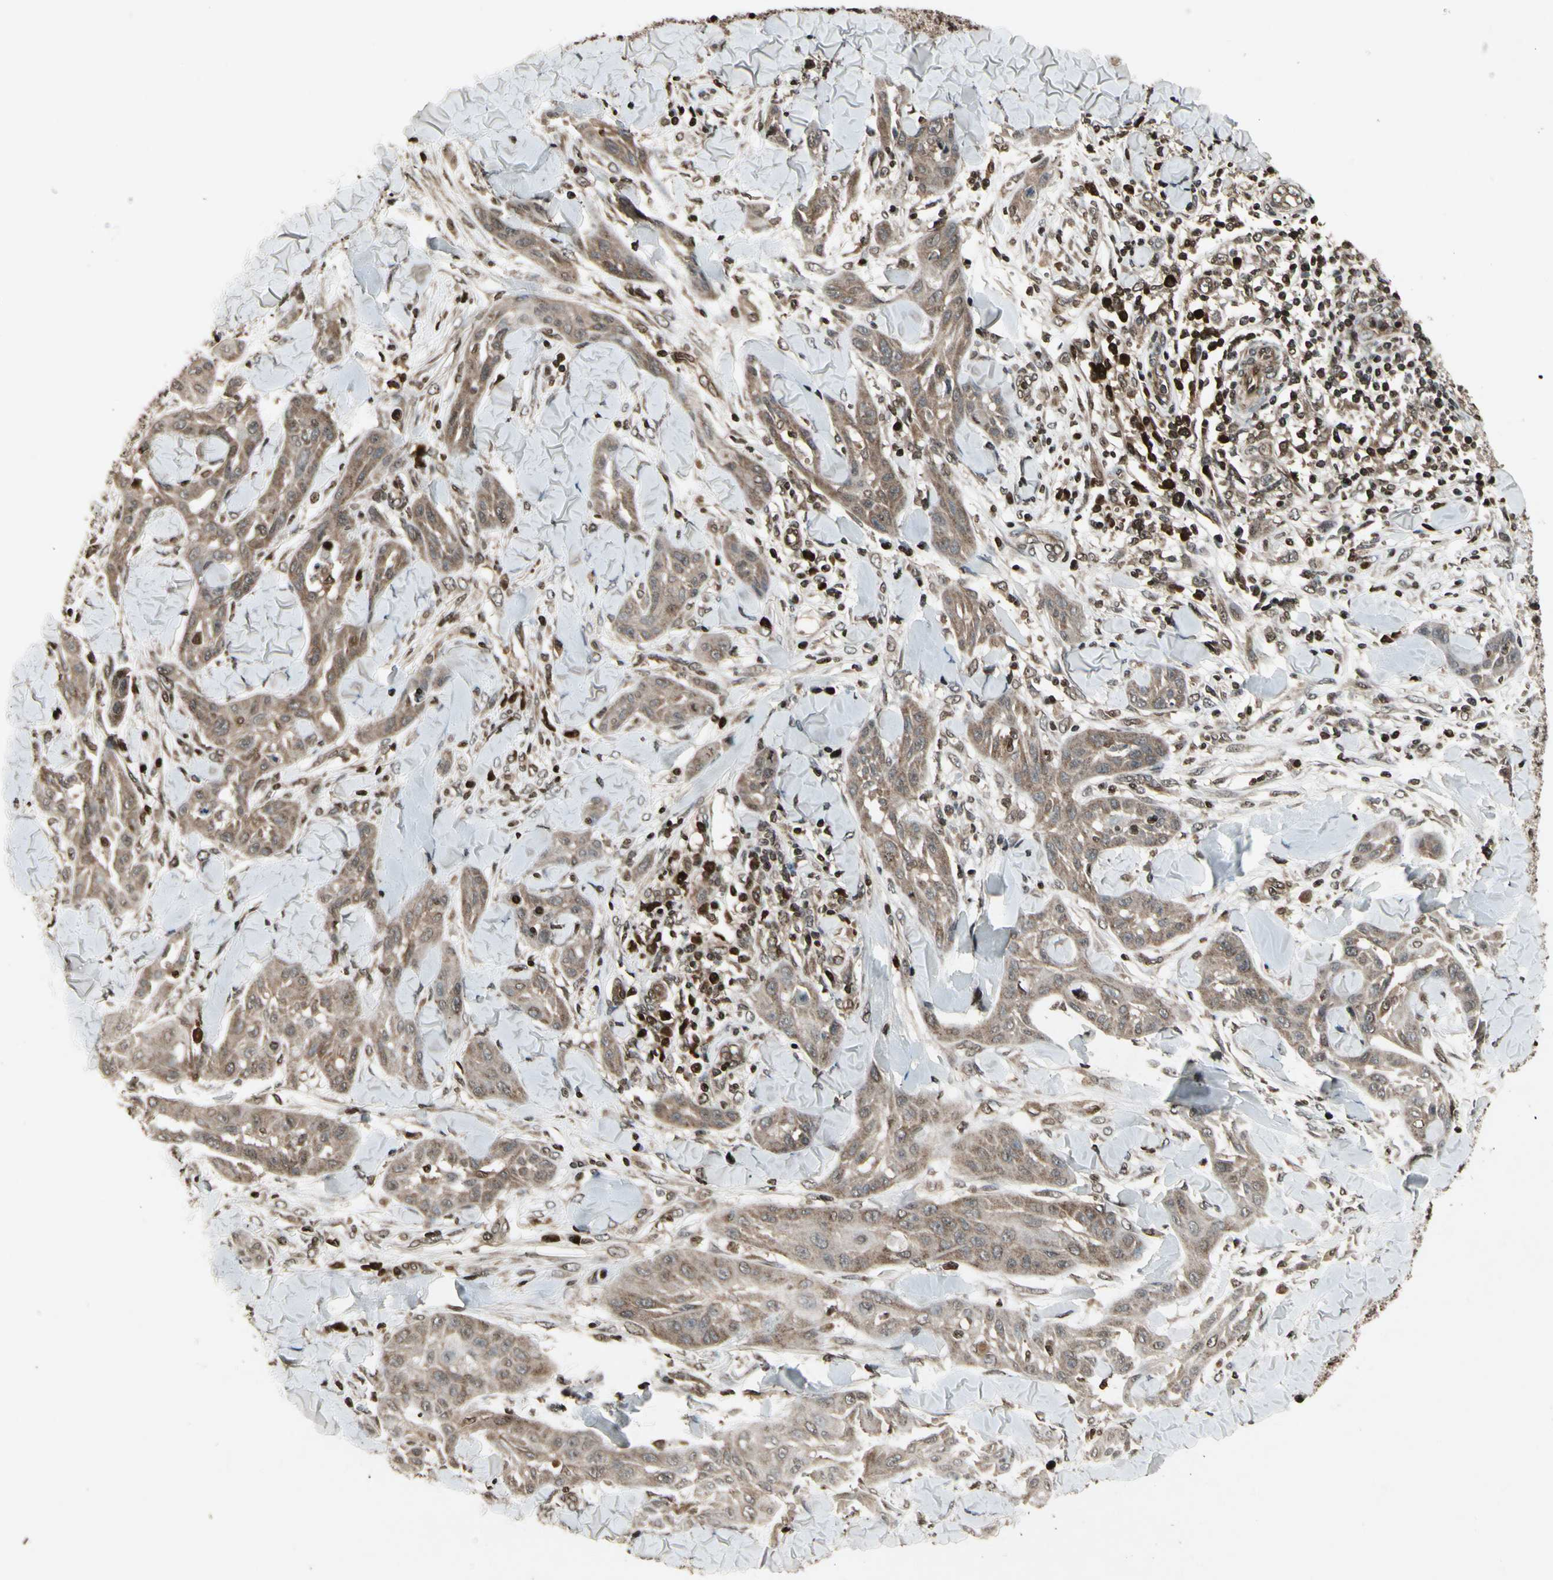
{"staining": {"intensity": "moderate", "quantity": ">75%", "location": "cytoplasmic/membranous"}, "tissue": "skin cancer", "cell_type": "Tumor cells", "image_type": "cancer", "snomed": [{"axis": "morphology", "description": "Squamous cell carcinoma, NOS"}, {"axis": "topography", "description": "Skin"}], "caption": "Skin cancer (squamous cell carcinoma) stained with immunohistochemistry (IHC) demonstrates moderate cytoplasmic/membranous staining in approximately >75% of tumor cells.", "gene": "GLRX", "patient": {"sex": "male", "age": 24}}